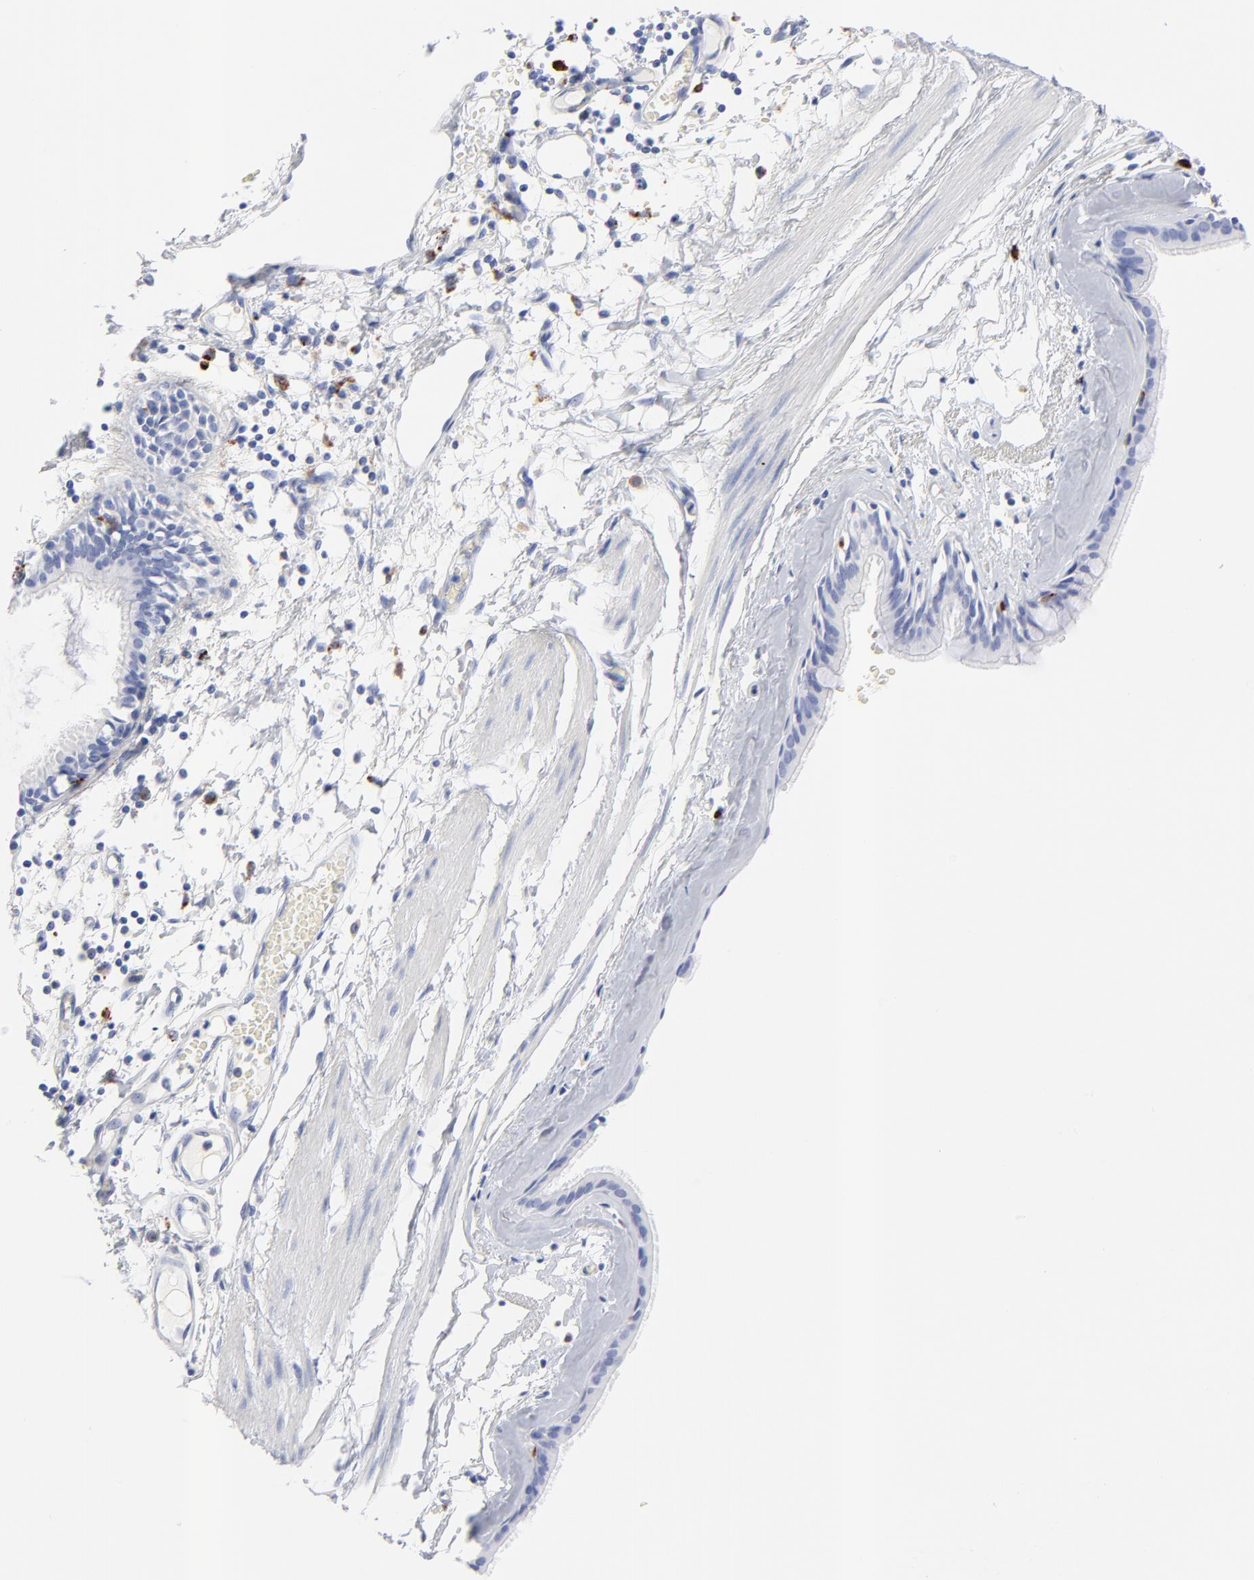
{"staining": {"intensity": "negative", "quantity": "none", "location": "none"}, "tissue": "bronchus", "cell_type": "Respiratory epithelial cells", "image_type": "normal", "snomed": [{"axis": "morphology", "description": "Normal tissue, NOS"}, {"axis": "topography", "description": "Bronchus"}, {"axis": "topography", "description": "Lung"}], "caption": "This is an immunohistochemistry photomicrograph of unremarkable bronchus. There is no positivity in respiratory epithelial cells.", "gene": "CPVL", "patient": {"sex": "female", "age": 56}}